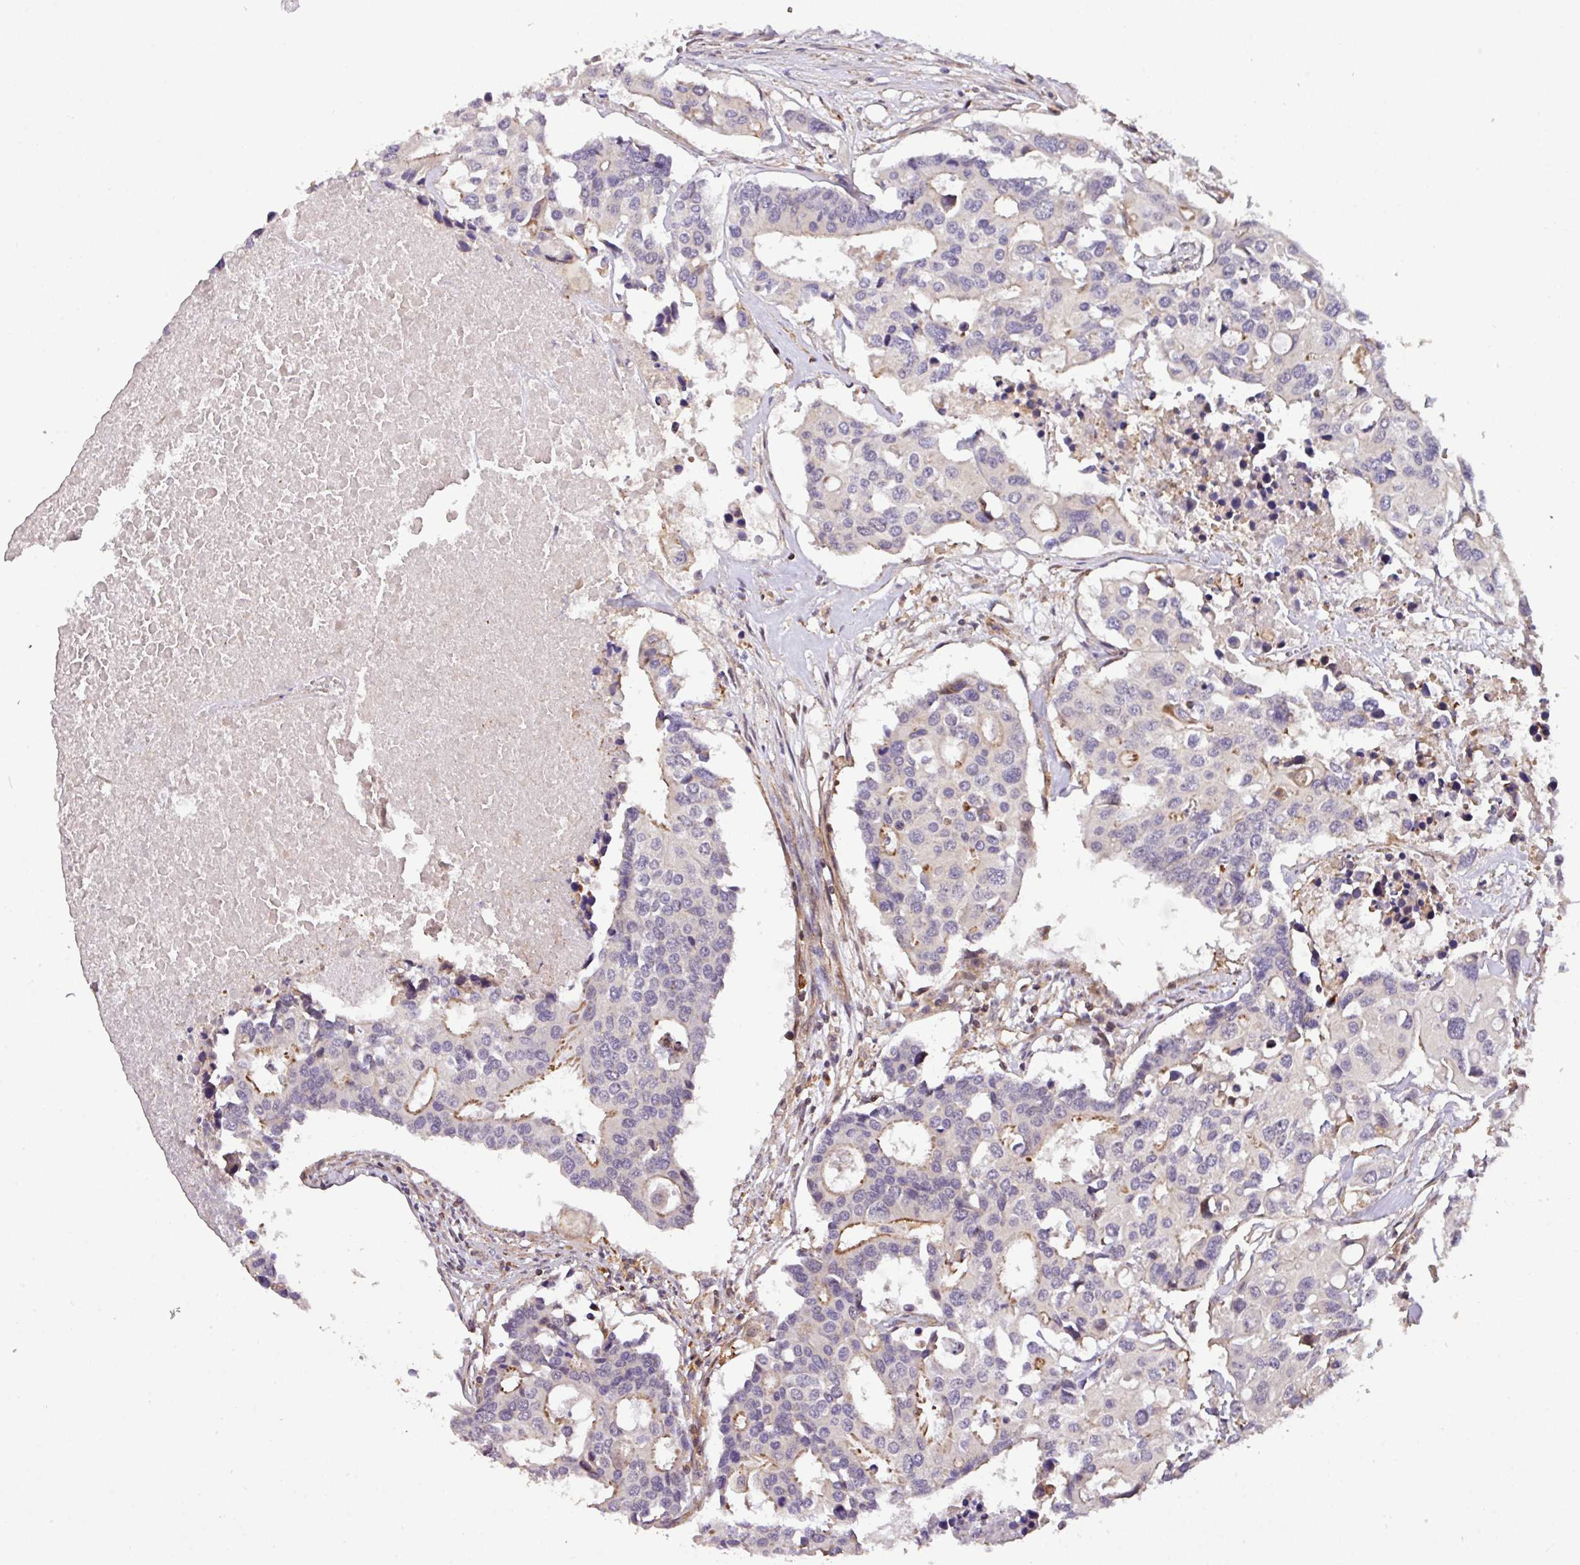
{"staining": {"intensity": "negative", "quantity": "none", "location": "none"}, "tissue": "colorectal cancer", "cell_type": "Tumor cells", "image_type": "cancer", "snomed": [{"axis": "morphology", "description": "Adenocarcinoma, NOS"}, {"axis": "topography", "description": "Colon"}], "caption": "The photomicrograph shows no staining of tumor cells in colorectal adenocarcinoma.", "gene": "CASS4", "patient": {"sex": "male", "age": 77}}